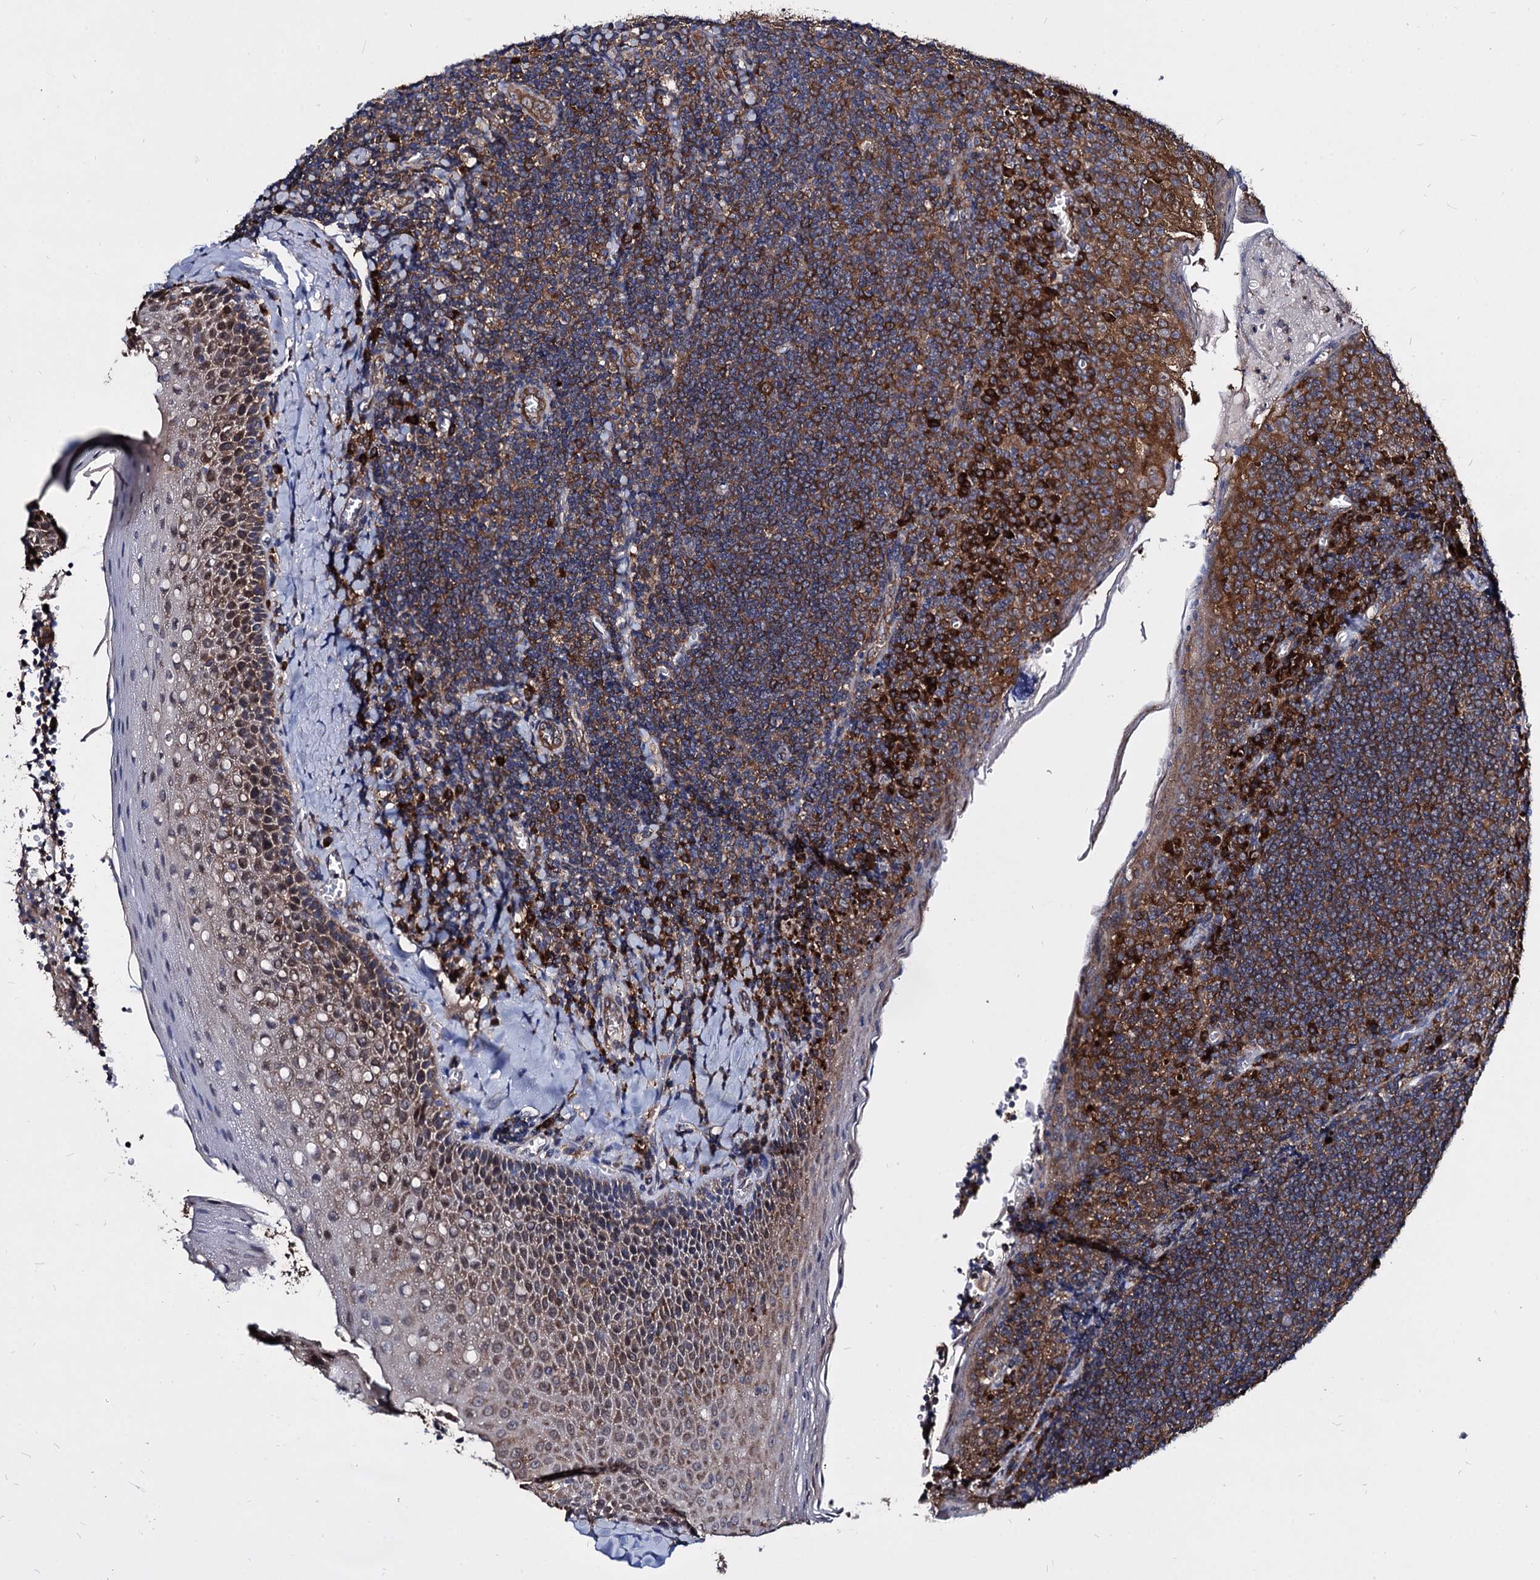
{"staining": {"intensity": "moderate", "quantity": ">75%", "location": "cytoplasmic/membranous"}, "tissue": "tonsil", "cell_type": "Germinal center cells", "image_type": "normal", "snomed": [{"axis": "morphology", "description": "Normal tissue, NOS"}, {"axis": "topography", "description": "Tonsil"}], "caption": "The photomicrograph reveals staining of benign tonsil, revealing moderate cytoplasmic/membranous protein staining (brown color) within germinal center cells.", "gene": "NME1", "patient": {"sex": "male", "age": 27}}